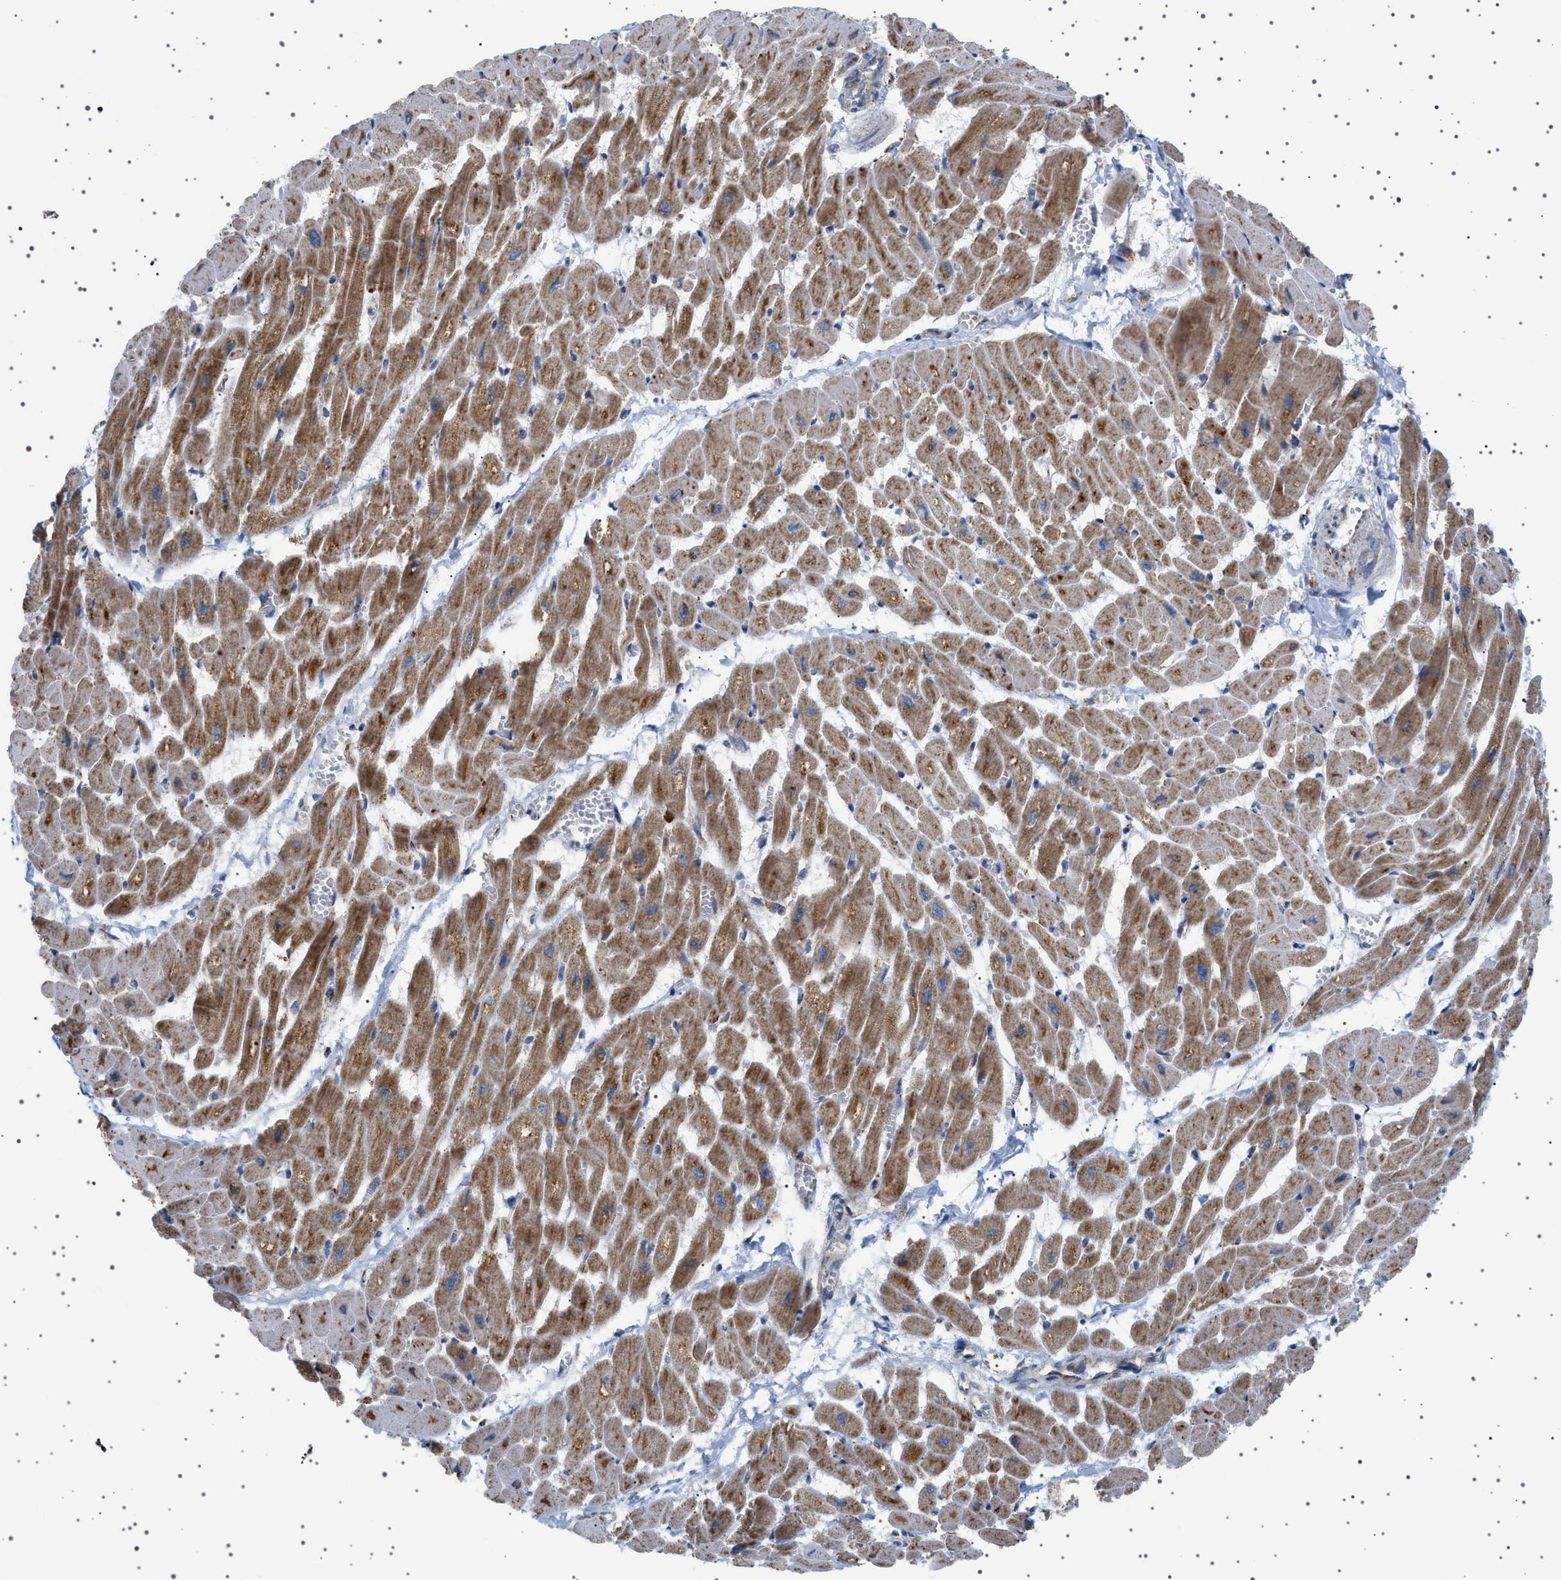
{"staining": {"intensity": "moderate", "quantity": ">75%", "location": "cytoplasmic/membranous"}, "tissue": "heart muscle", "cell_type": "Cardiomyocytes", "image_type": "normal", "snomed": [{"axis": "morphology", "description": "Normal tissue, NOS"}, {"axis": "topography", "description": "Heart"}], "caption": "Human heart muscle stained with a brown dye shows moderate cytoplasmic/membranous positive positivity in approximately >75% of cardiomyocytes.", "gene": "UBXN8", "patient": {"sex": "male", "age": 45}}